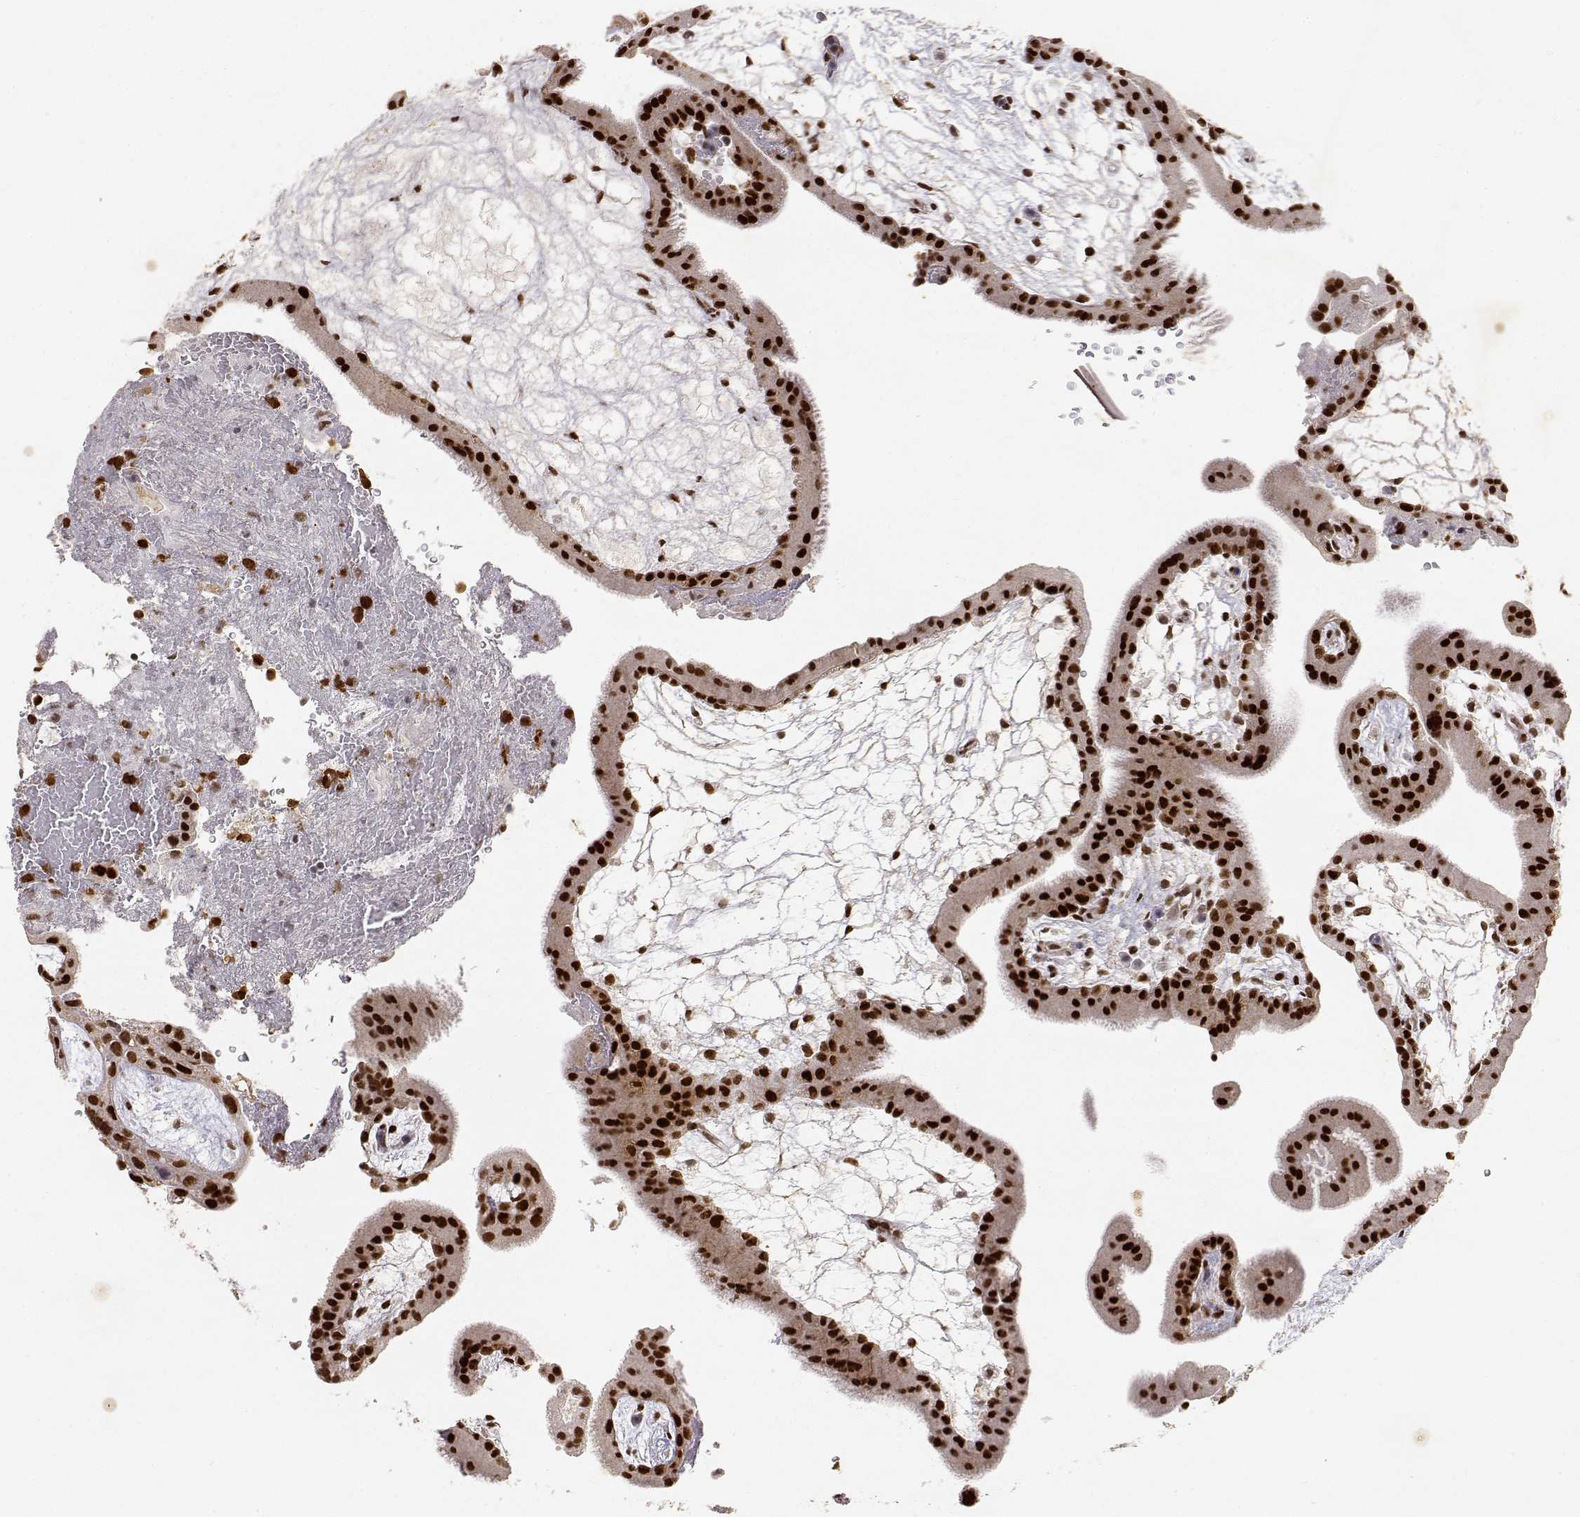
{"staining": {"intensity": "moderate", "quantity": ">75%", "location": "nuclear"}, "tissue": "placenta", "cell_type": "Decidual cells", "image_type": "normal", "snomed": [{"axis": "morphology", "description": "Normal tissue, NOS"}, {"axis": "topography", "description": "Placenta"}], "caption": "High-power microscopy captured an immunohistochemistry photomicrograph of unremarkable placenta, revealing moderate nuclear positivity in about >75% of decidual cells. Using DAB (3,3'-diaminobenzidine) (brown) and hematoxylin (blue) stains, captured at high magnification using brightfield microscopy.", "gene": "RSF1", "patient": {"sex": "female", "age": 19}}